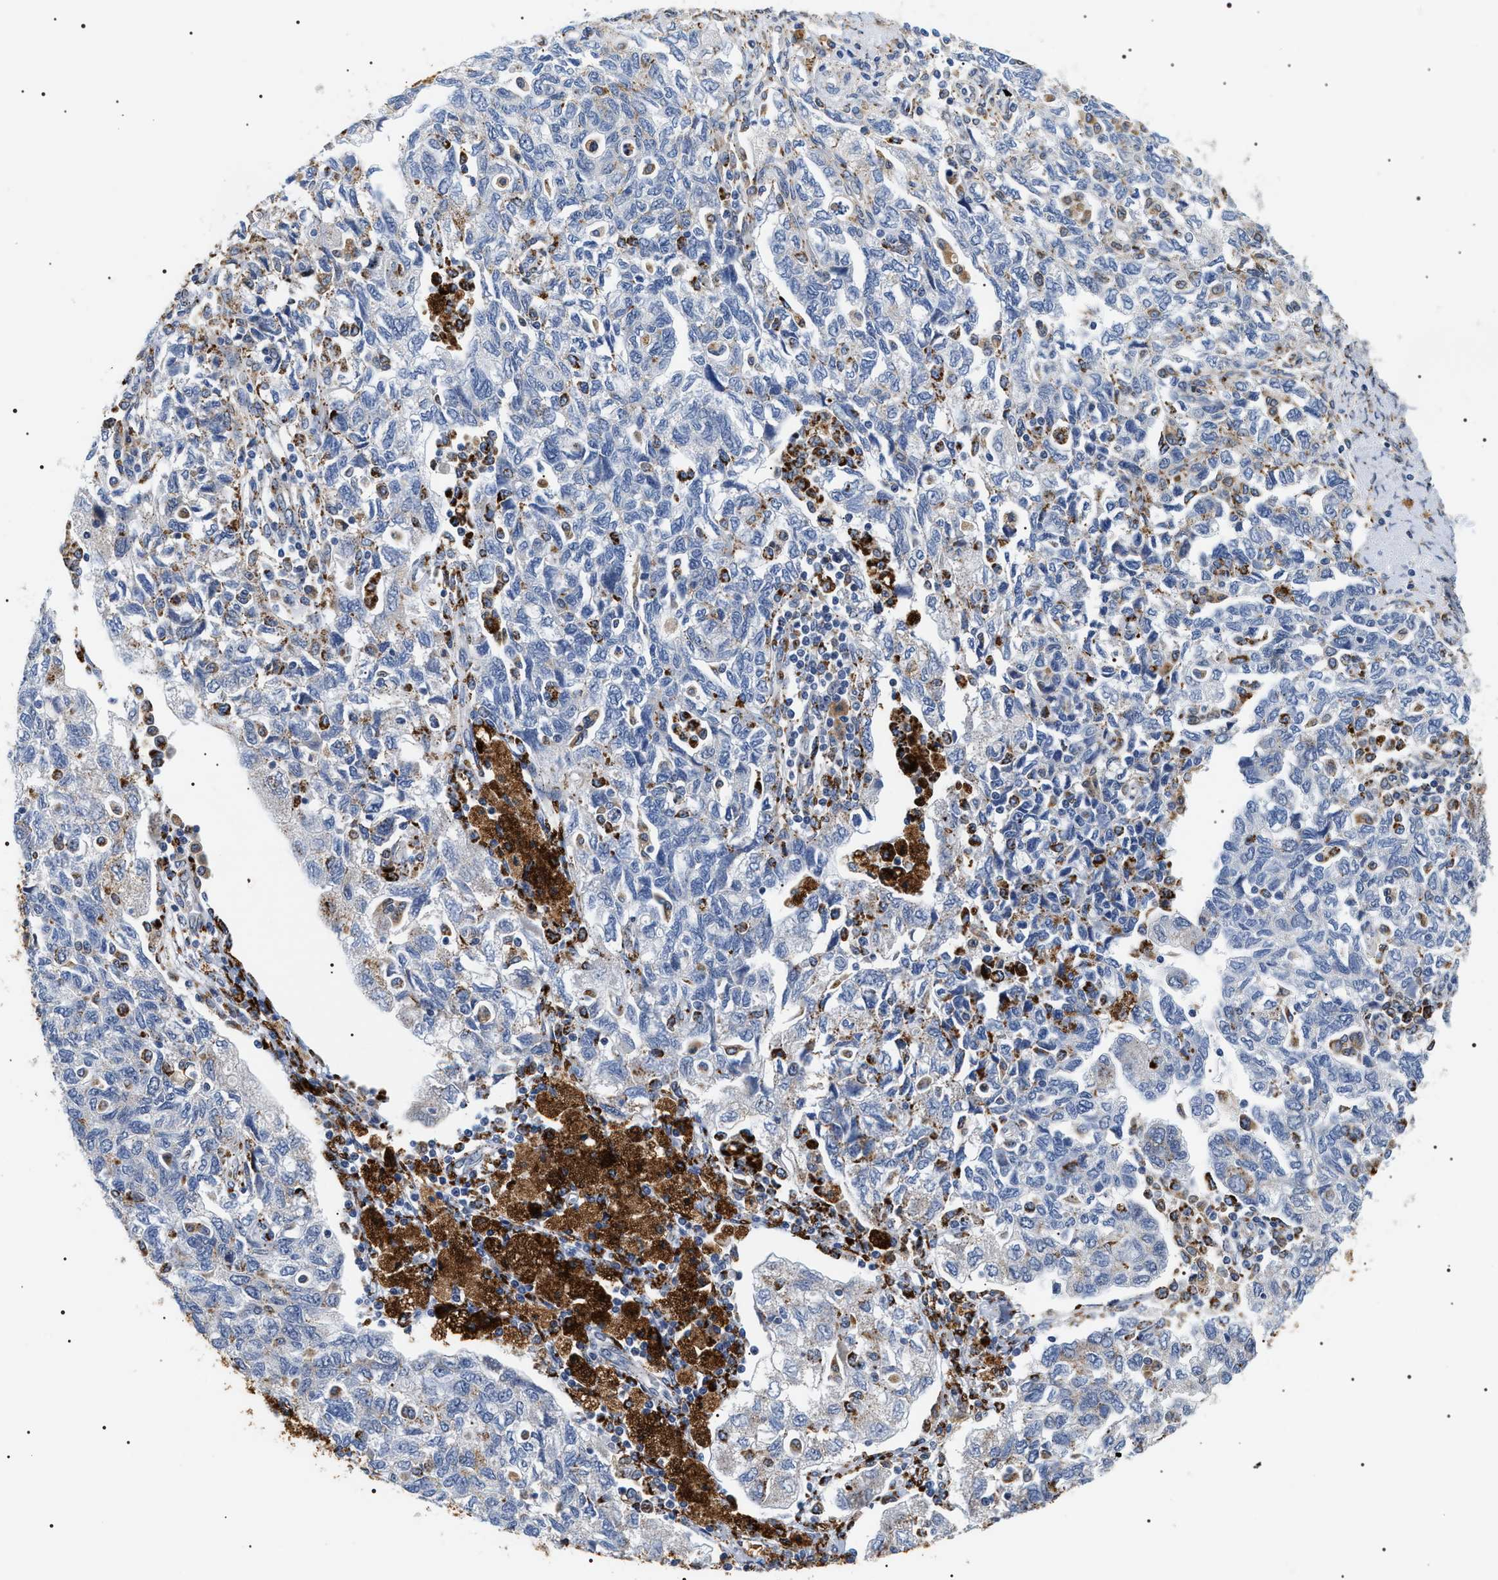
{"staining": {"intensity": "negative", "quantity": "none", "location": "none"}, "tissue": "ovarian cancer", "cell_type": "Tumor cells", "image_type": "cancer", "snomed": [{"axis": "morphology", "description": "Carcinoma, NOS"}, {"axis": "morphology", "description": "Cystadenocarcinoma, serous, NOS"}, {"axis": "topography", "description": "Ovary"}], "caption": "An immunohistochemistry (IHC) photomicrograph of ovarian cancer (serous cystadenocarcinoma) is shown. There is no staining in tumor cells of ovarian cancer (serous cystadenocarcinoma).", "gene": "HSD17B11", "patient": {"sex": "female", "age": 69}}